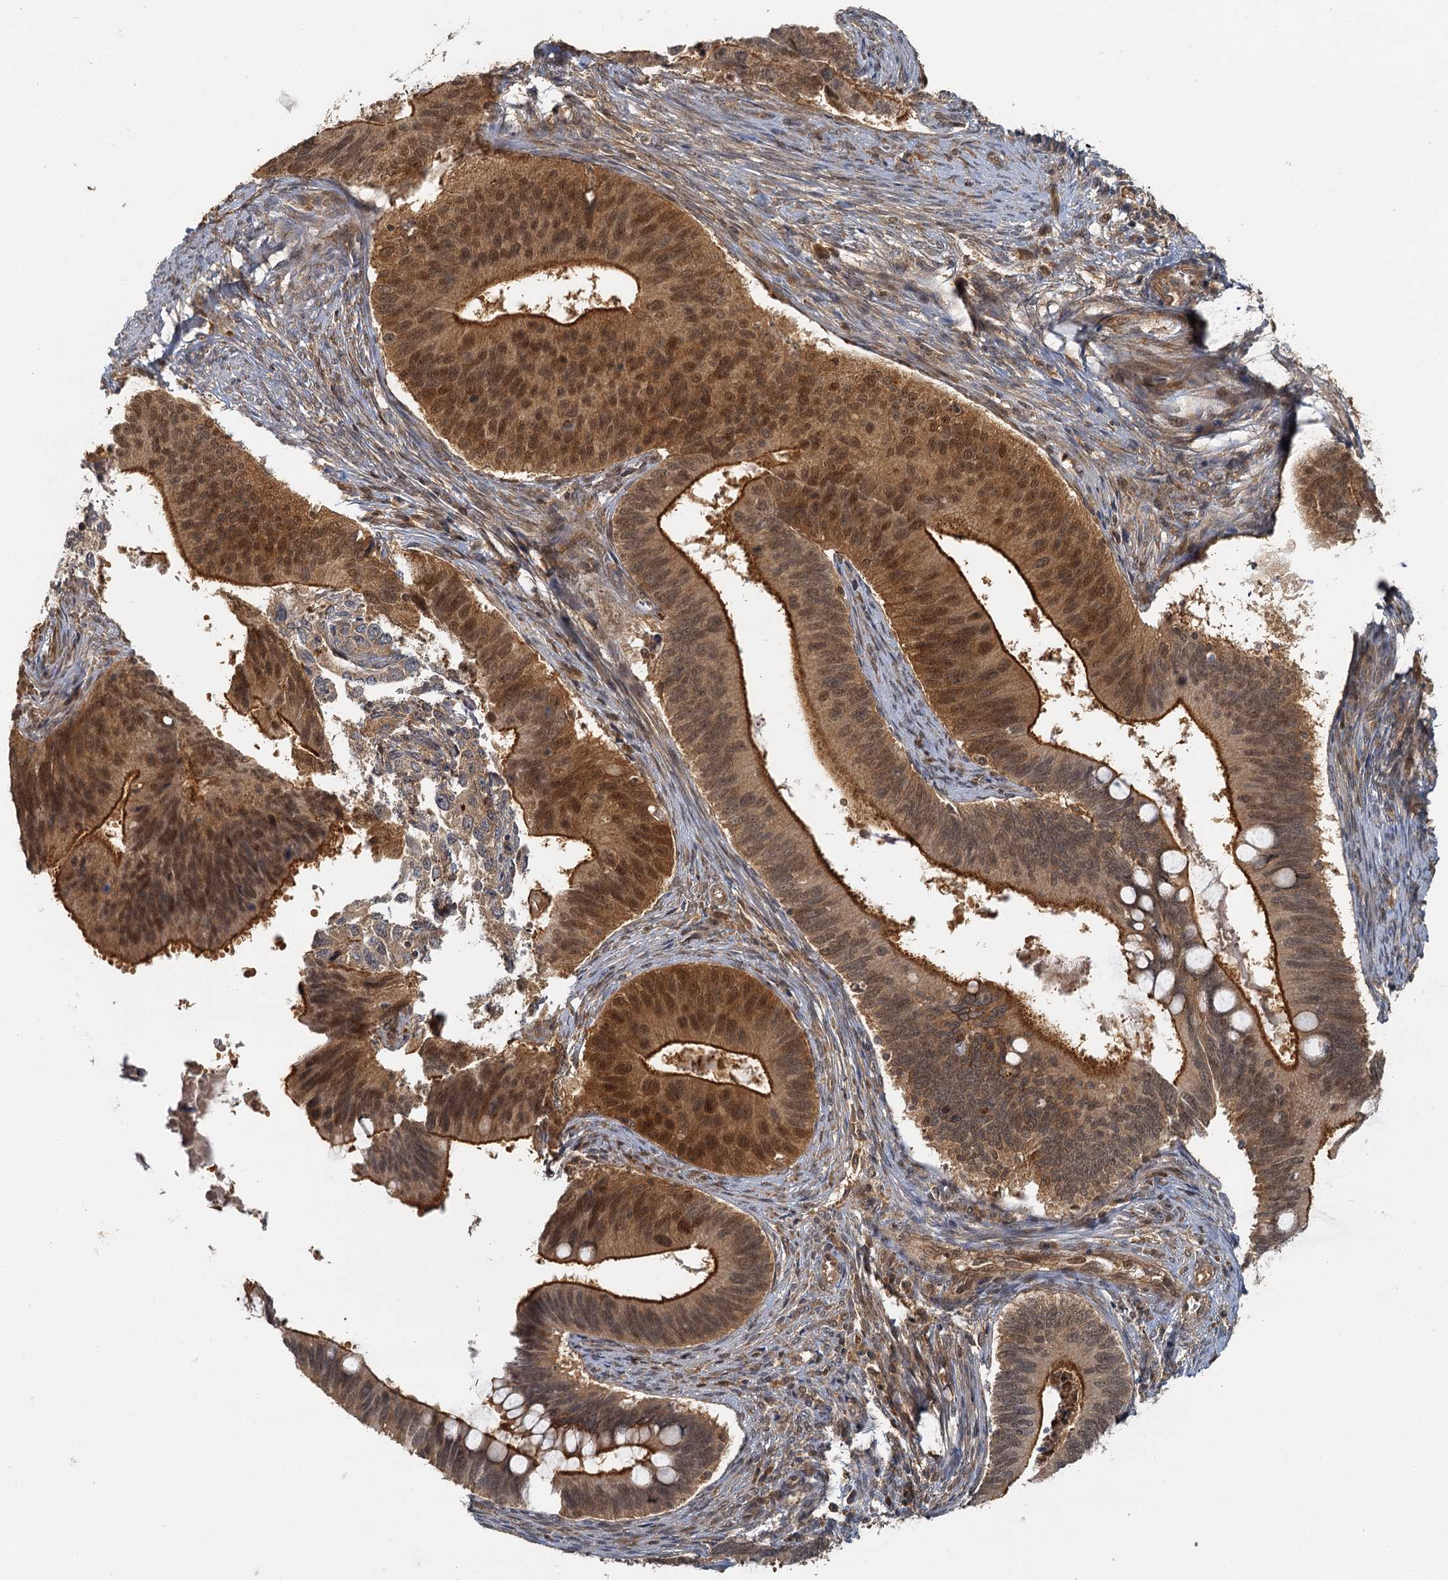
{"staining": {"intensity": "strong", "quantity": ">75%", "location": "cytoplasmic/membranous,nuclear"}, "tissue": "cervical cancer", "cell_type": "Tumor cells", "image_type": "cancer", "snomed": [{"axis": "morphology", "description": "Adenocarcinoma, NOS"}, {"axis": "topography", "description": "Cervix"}], "caption": "This micrograph displays immunohistochemistry staining of human cervical cancer (adenocarcinoma), with high strong cytoplasmic/membranous and nuclear positivity in approximately >75% of tumor cells.", "gene": "ZNF549", "patient": {"sex": "female", "age": 42}}